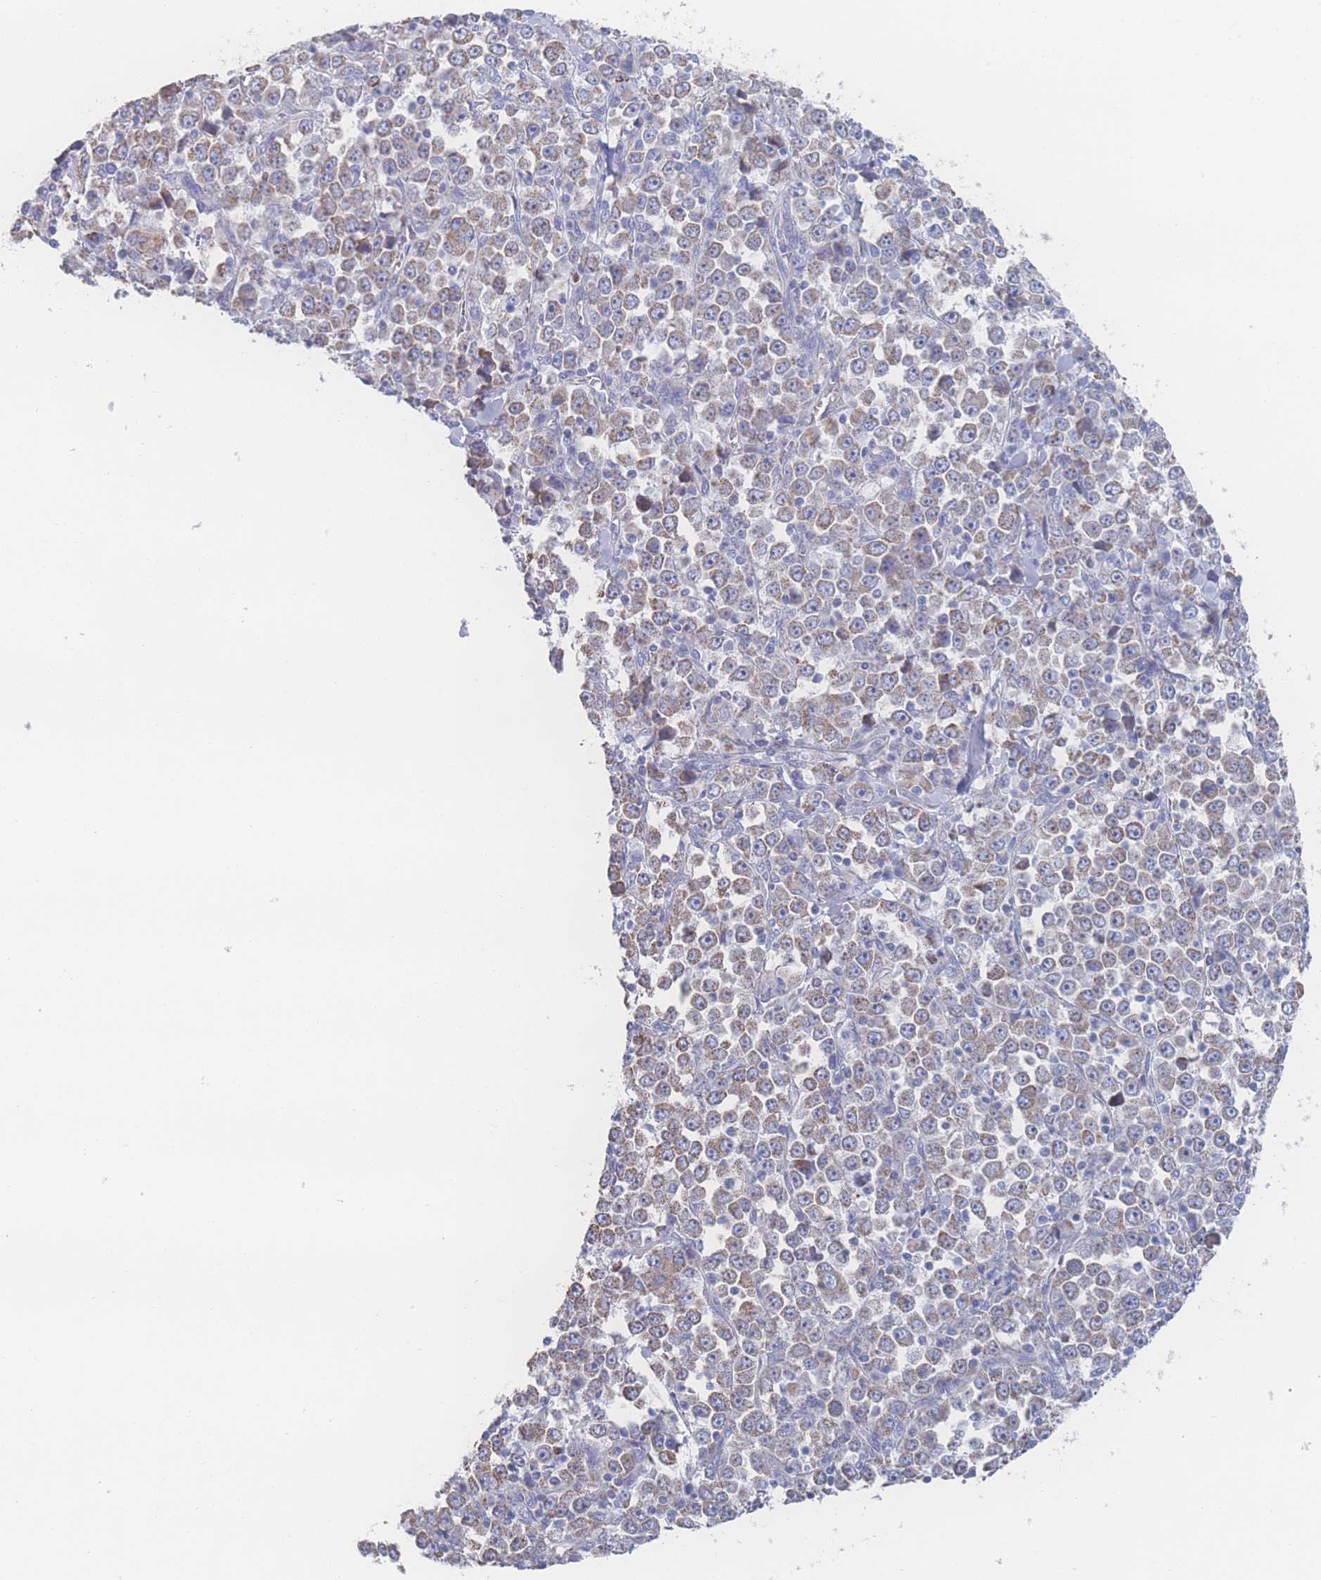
{"staining": {"intensity": "weak", "quantity": "25%-75%", "location": "cytoplasmic/membranous"}, "tissue": "stomach cancer", "cell_type": "Tumor cells", "image_type": "cancer", "snomed": [{"axis": "morphology", "description": "Normal tissue, NOS"}, {"axis": "morphology", "description": "Adenocarcinoma, NOS"}, {"axis": "topography", "description": "Stomach, upper"}, {"axis": "topography", "description": "Stomach"}], "caption": "The micrograph shows a brown stain indicating the presence of a protein in the cytoplasmic/membranous of tumor cells in stomach adenocarcinoma. The staining is performed using DAB brown chromogen to label protein expression. The nuclei are counter-stained blue using hematoxylin.", "gene": "SNPH", "patient": {"sex": "male", "age": 59}}